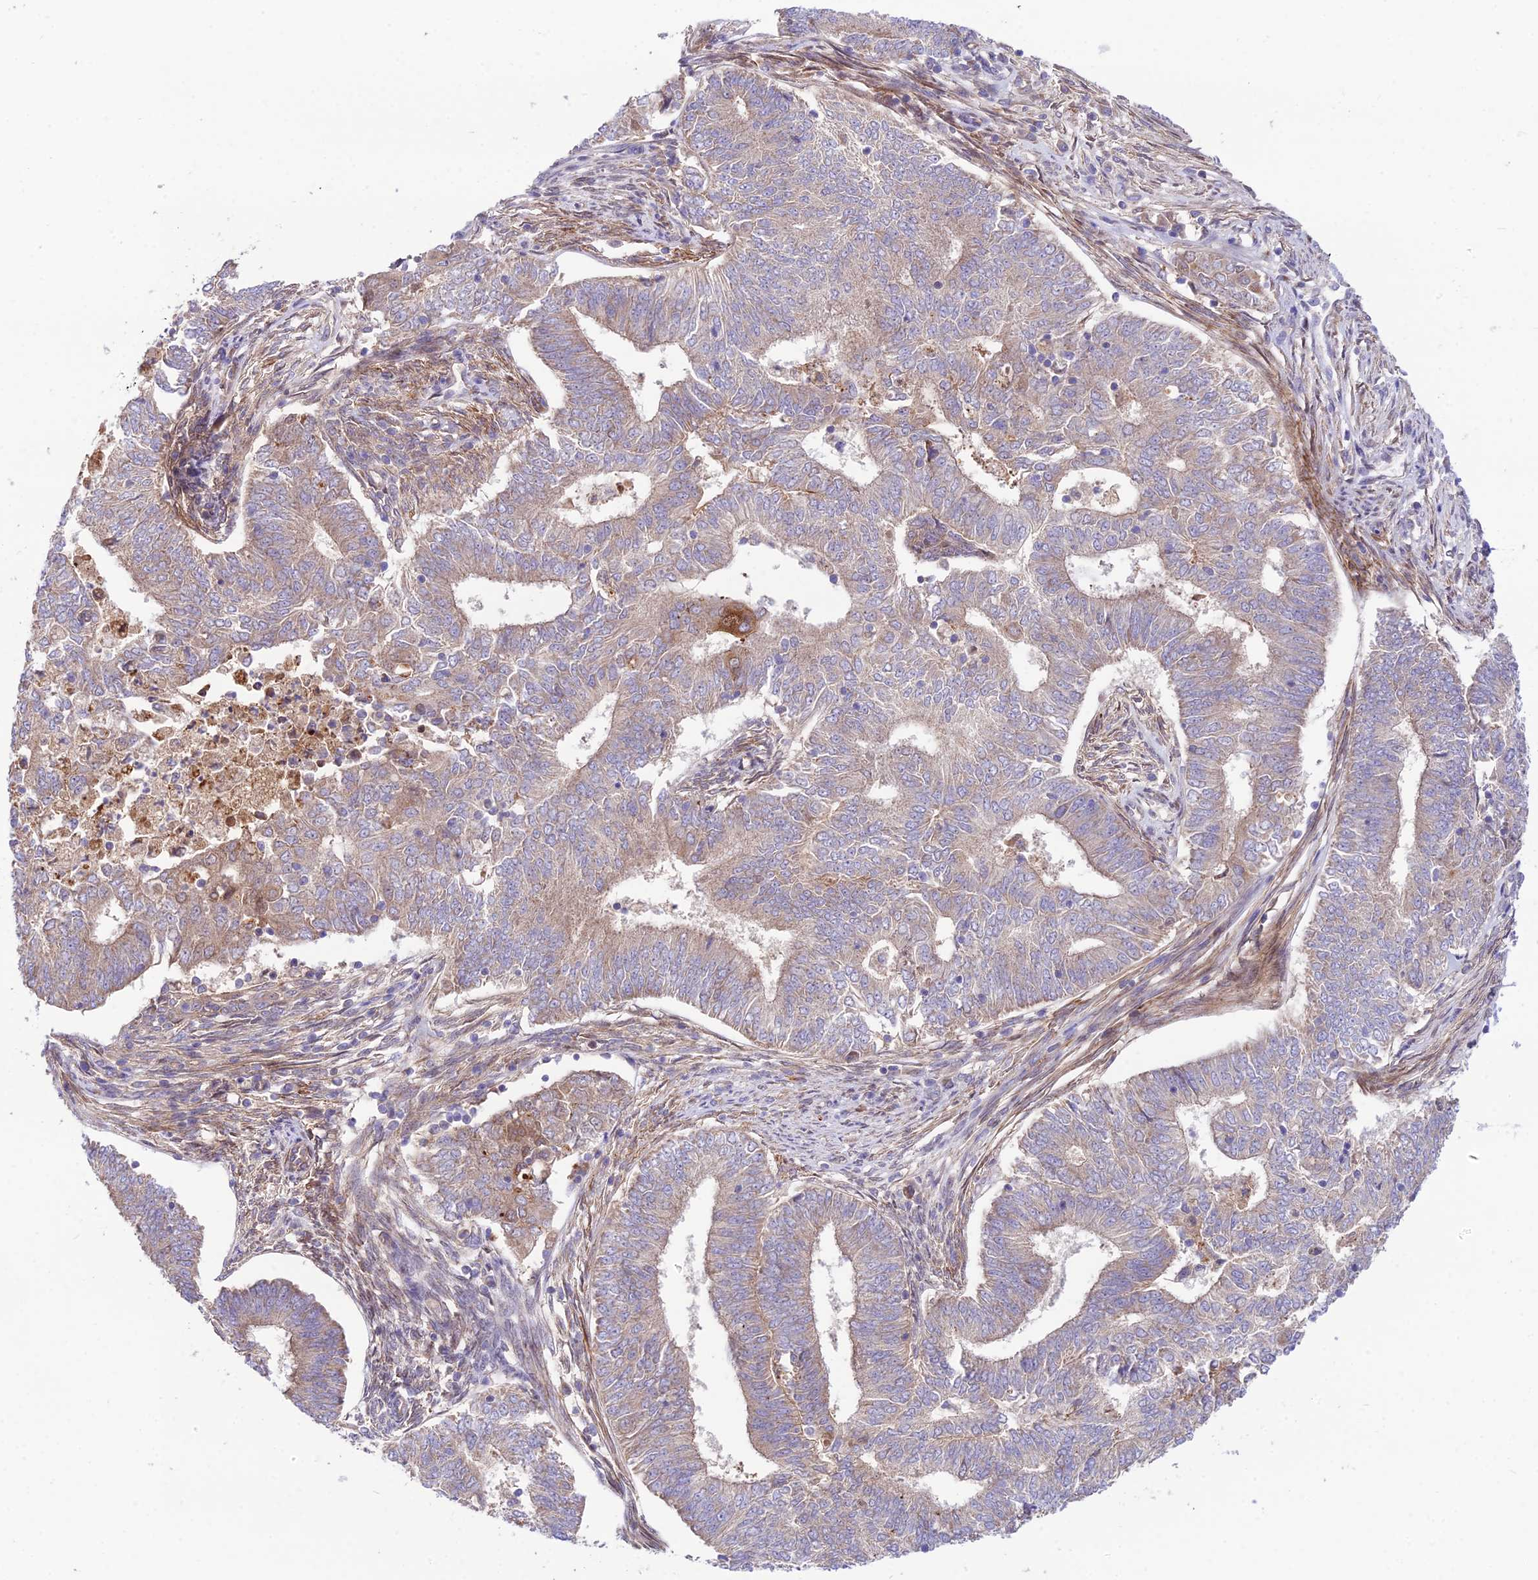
{"staining": {"intensity": "weak", "quantity": "25%-75%", "location": "cytoplasmic/membranous"}, "tissue": "endometrial cancer", "cell_type": "Tumor cells", "image_type": "cancer", "snomed": [{"axis": "morphology", "description": "Adenocarcinoma, NOS"}, {"axis": "topography", "description": "Endometrium"}], "caption": "Human adenocarcinoma (endometrial) stained for a protein (brown) reveals weak cytoplasmic/membranous positive expression in approximately 25%-75% of tumor cells.", "gene": "TRIM43B", "patient": {"sex": "female", "age": 62}}